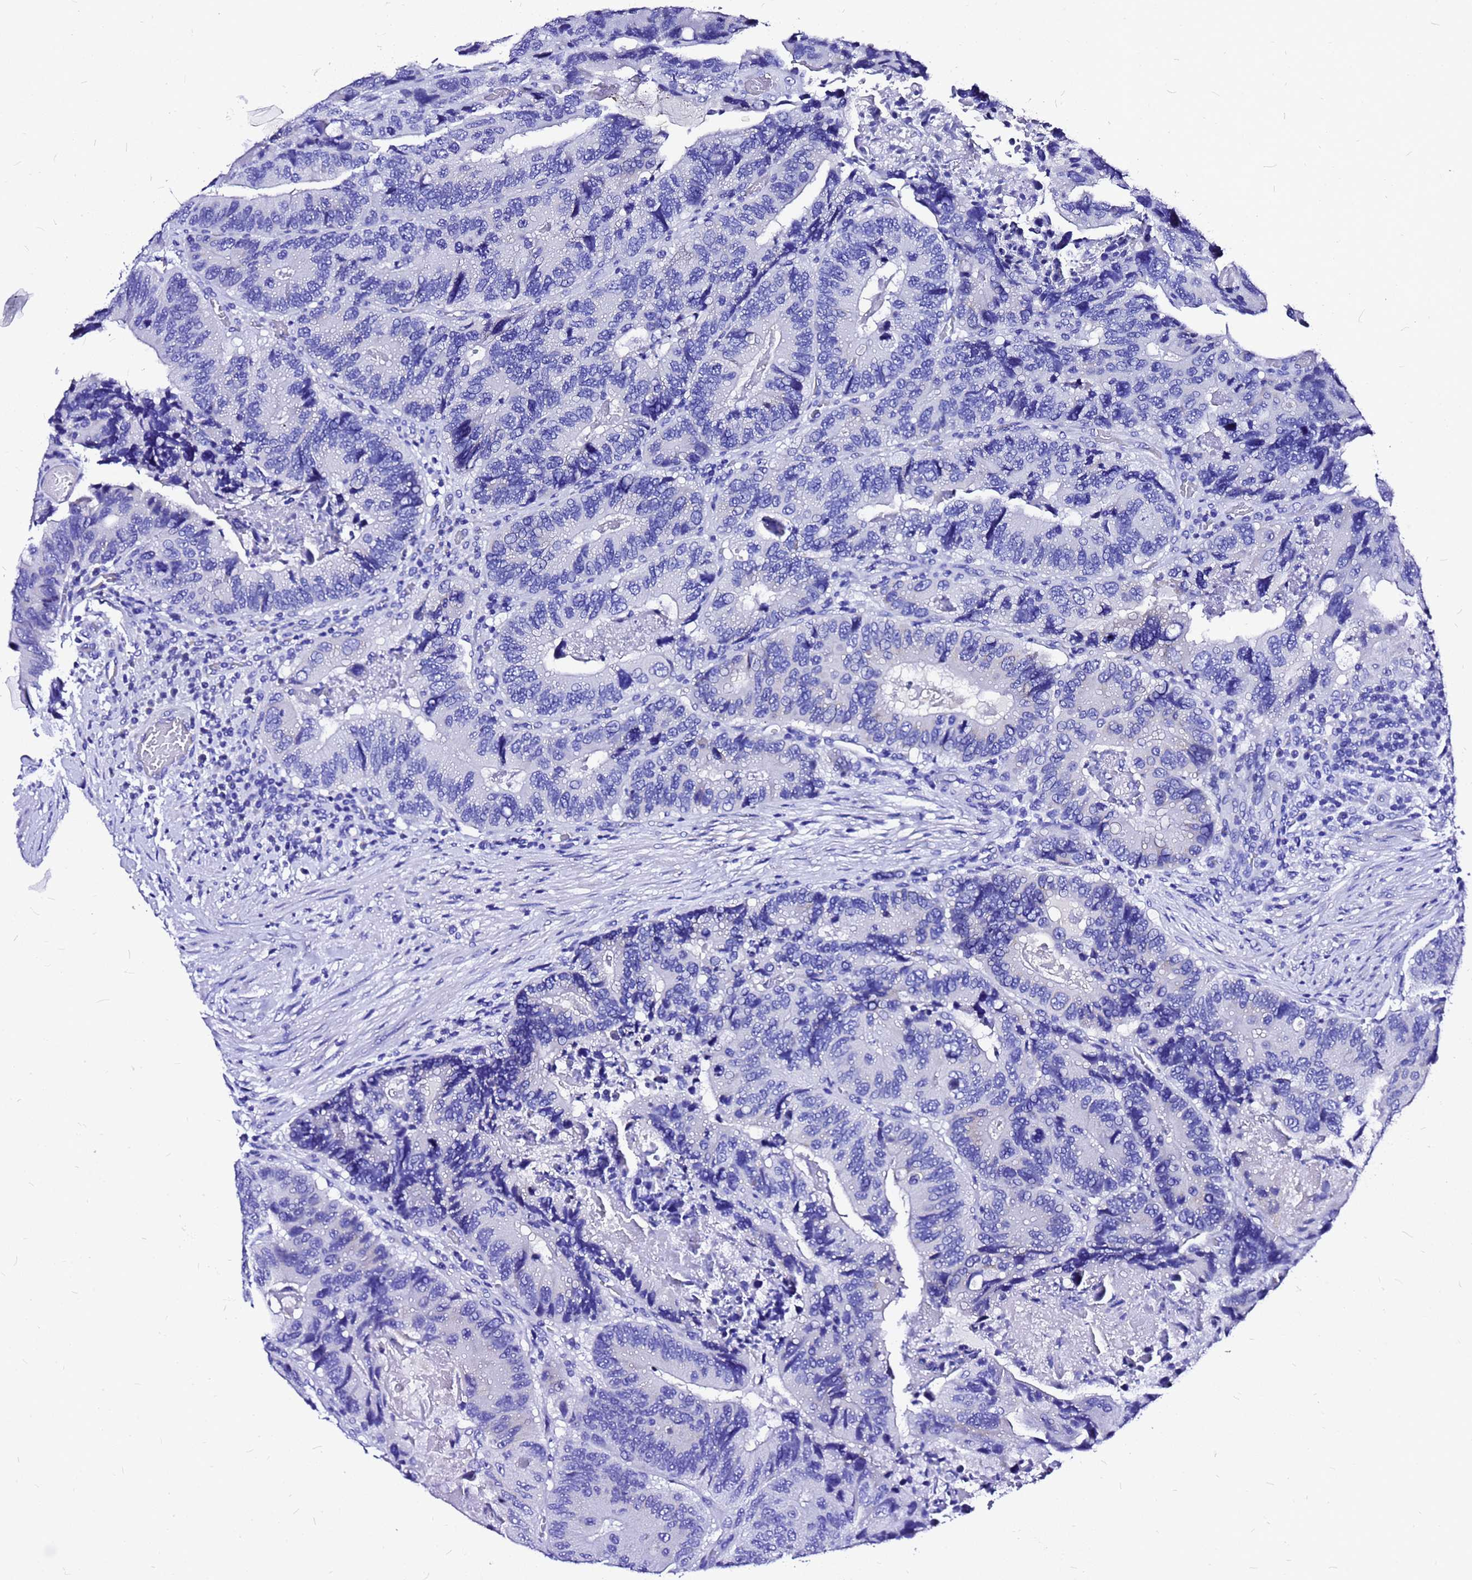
{"staining": {"intensity": "negative", "quantity": "none", "location": "none"}, "tissue": "colorectal cancer", "cell_type": "Tumor cells", "image_type": "cancer", "snomed": [{"axis": "morphology", "description": "Adenocarcinoma, NOS"}, {"axis": "topography", "description": "Colon"}], "caption": "Tumor cells show no significant positivity in colorectal cancer.", "gene": "HERC4", "patient": {"sex": "male", "age": 84}}